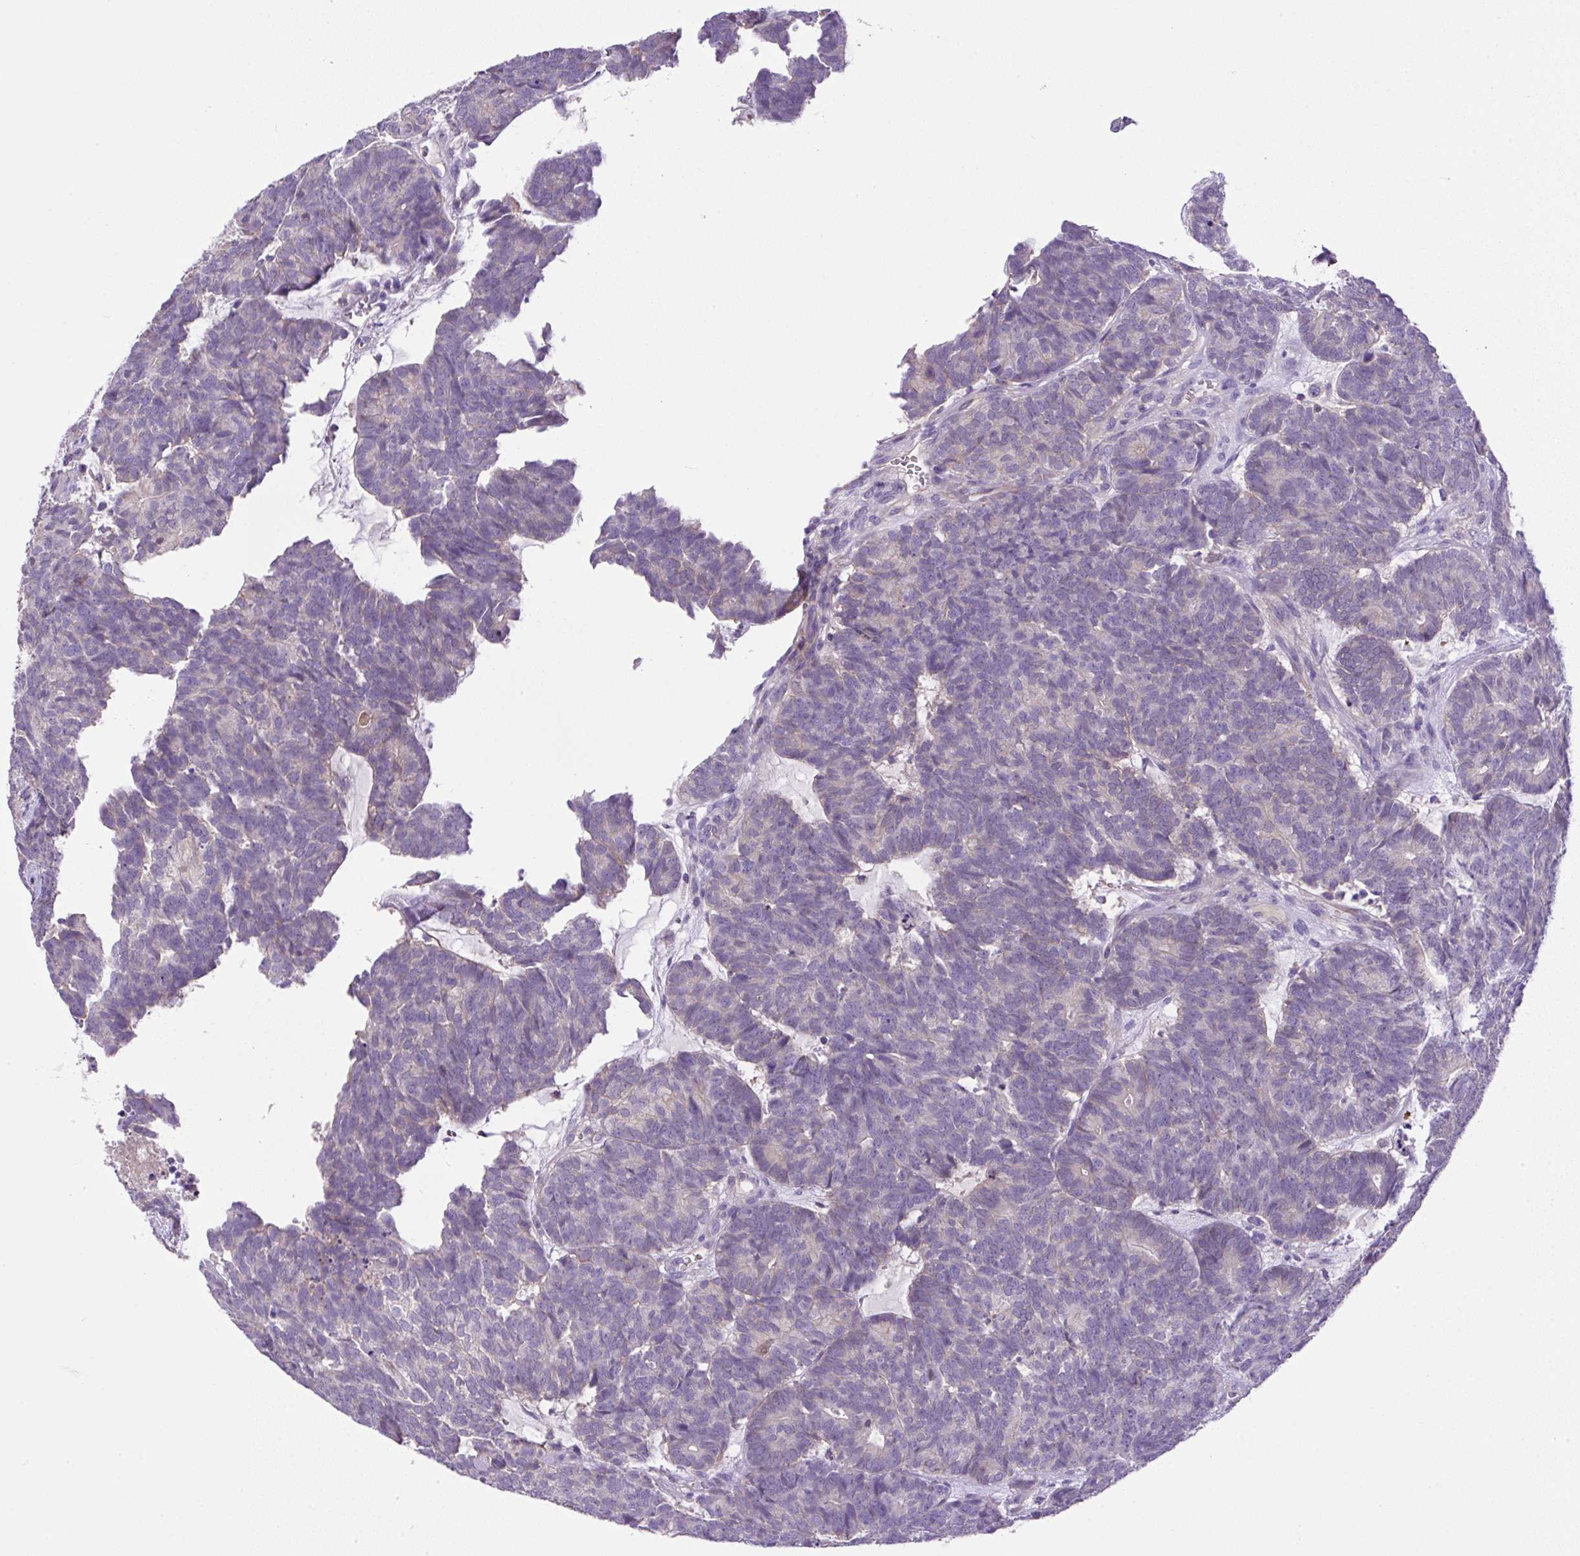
{"staining": {"intensity": "negative", "quantity": "none", "location": "none"}, "tissue": "head and neck cancer", "cell_type": "Tumor cells", "image_type": "cancer", "snomed": [{"axis": "morphology", "description": "Adenocarcinoma, NOS"}, {"axis": "topography", "description": "Head-Neck"}], "caption": "IHC image of neoplastic tissue: human head and neck cancer (adenocarcinoma) stained with DAB displays no significant protein staining in tumor cells.", "gene": "NPTN", "patient": {"sex": "female", "age": 81}}